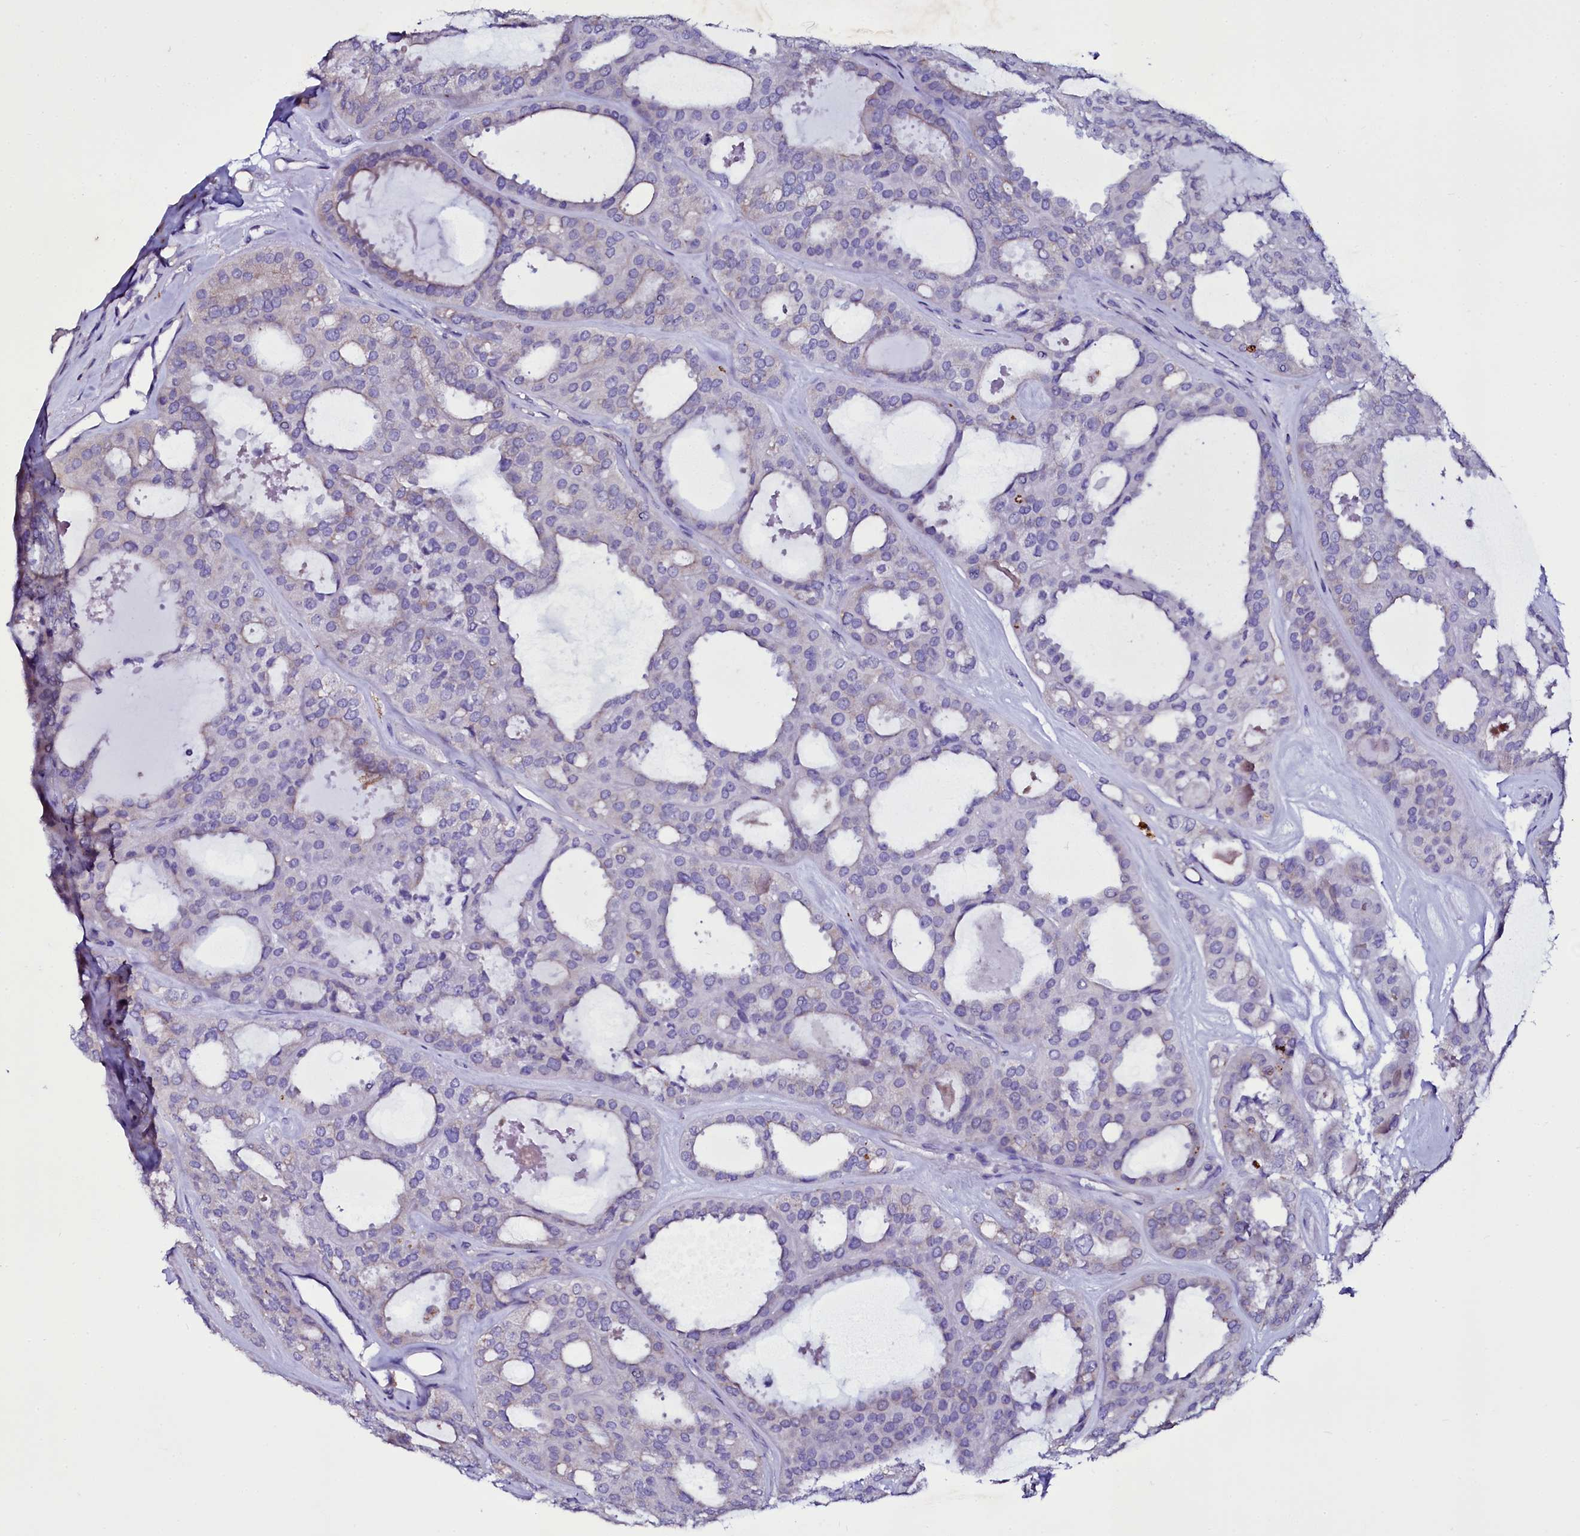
{"staining": {"intensity": "negative", "quantity": "none", "location": "none"}, "tissue": "thyroid cancer", "cell_type": "Tumor cells", "image_type": "cancer", "snomed": [{"axis": "morphology", "description": "Follicular adenoma carcinoma, NOS"}, {"axis": "topography", "description": "Thyroid gland"}], "caption": "Tumor cells are negative for protein expression in human follicular adenoma carcinoma (thyroid). (DAB (3,3'-diaminobenzidine) immunohistochemistry (IHC) with hematoxylin counter stain).", "gene": "SELENOT", "patient": {"sex": "male", "age": 75}}